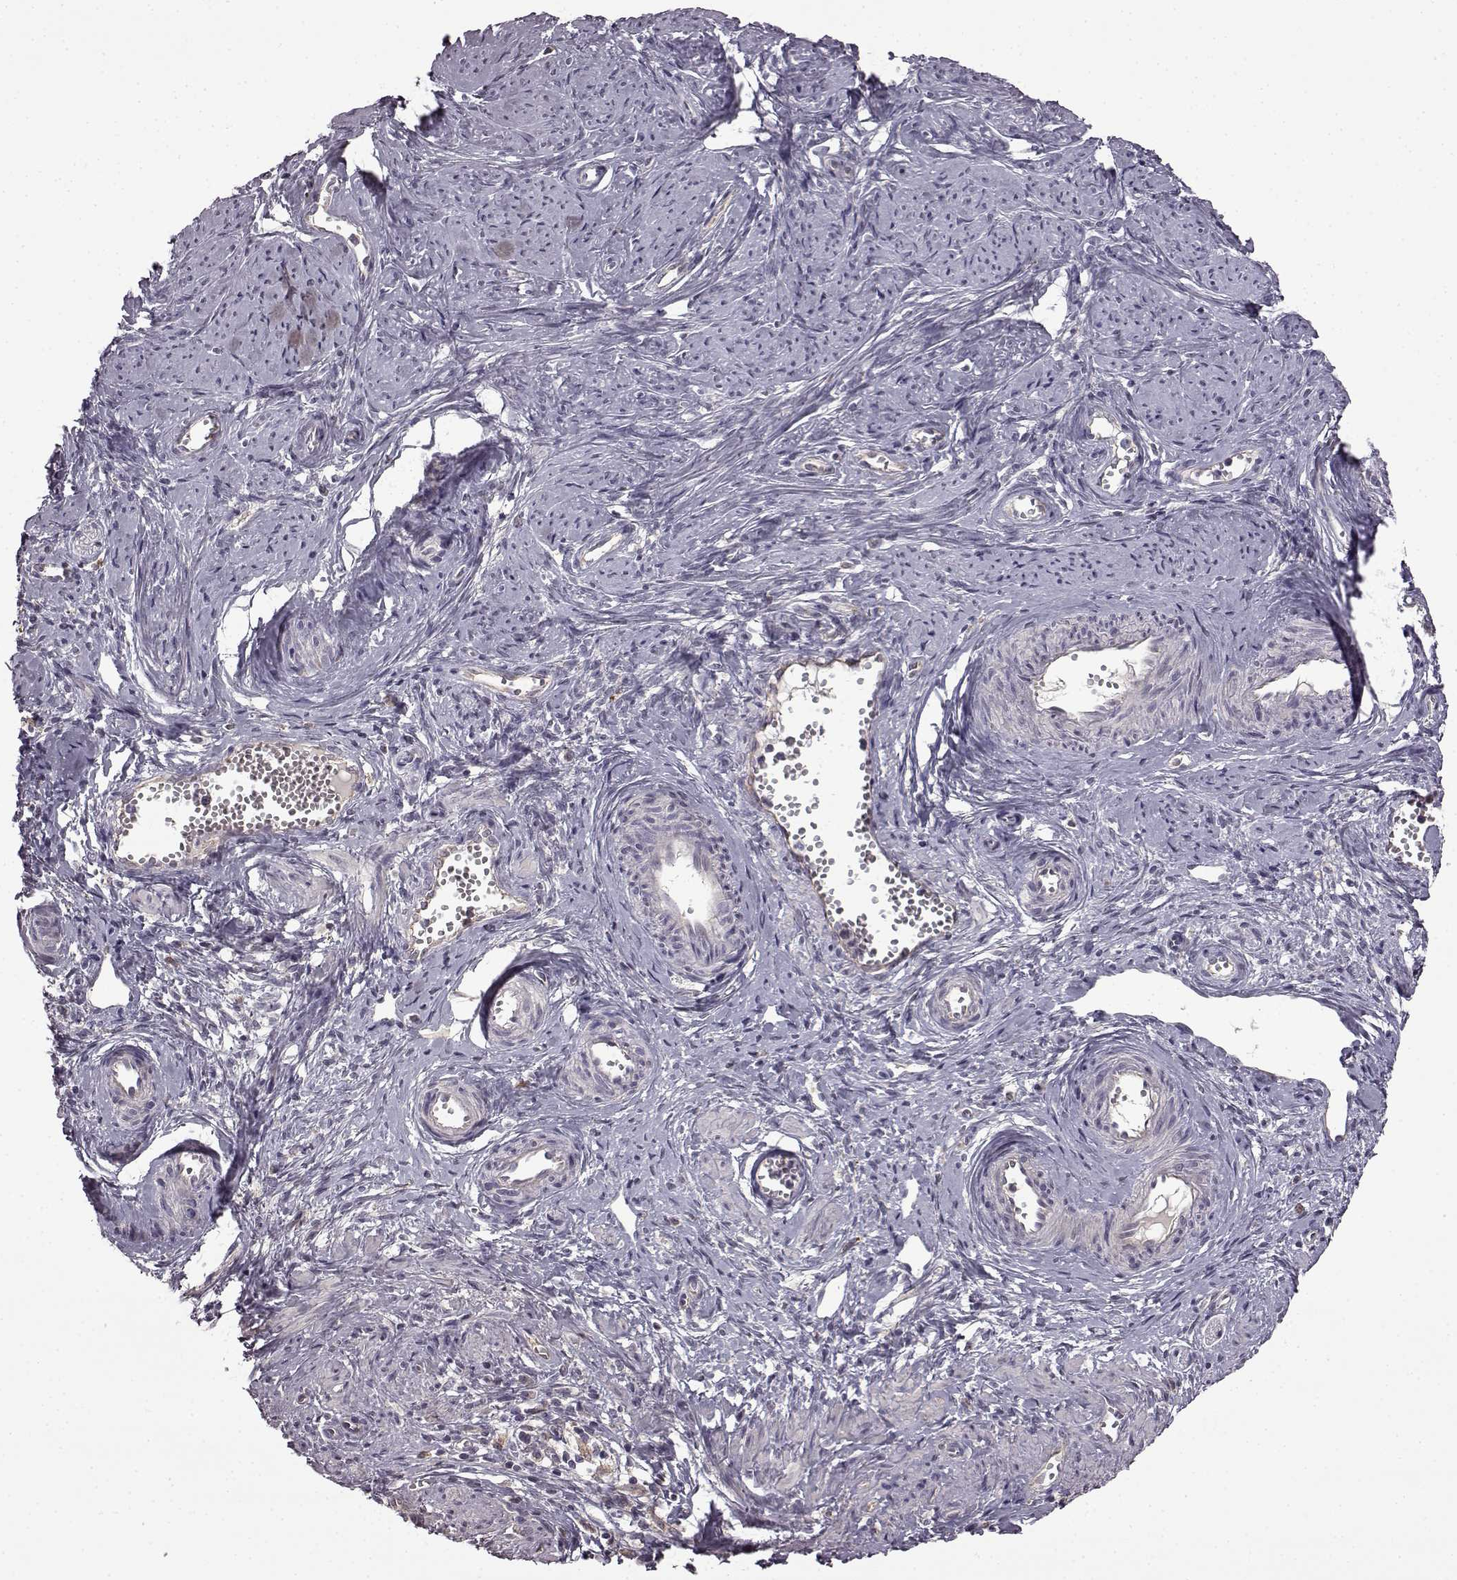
{"staining": {"intensity": "negative", "quantity": "none", "location": "none"}, "tissue": "cervical cancer", "cell_type": "Tumor cells", "image_type": "cancer", "snomed": [{"axis": "morphology", "description": "Squamous cell carcinoma, NOS"}, {"axis": "topography", "description": "Cervix"}], "caption": "Tumor cells are negative for brown protein staining in cervical cancer.", "gene": "B3GNT6", "patient": {"sex": "female", "age": 30}}